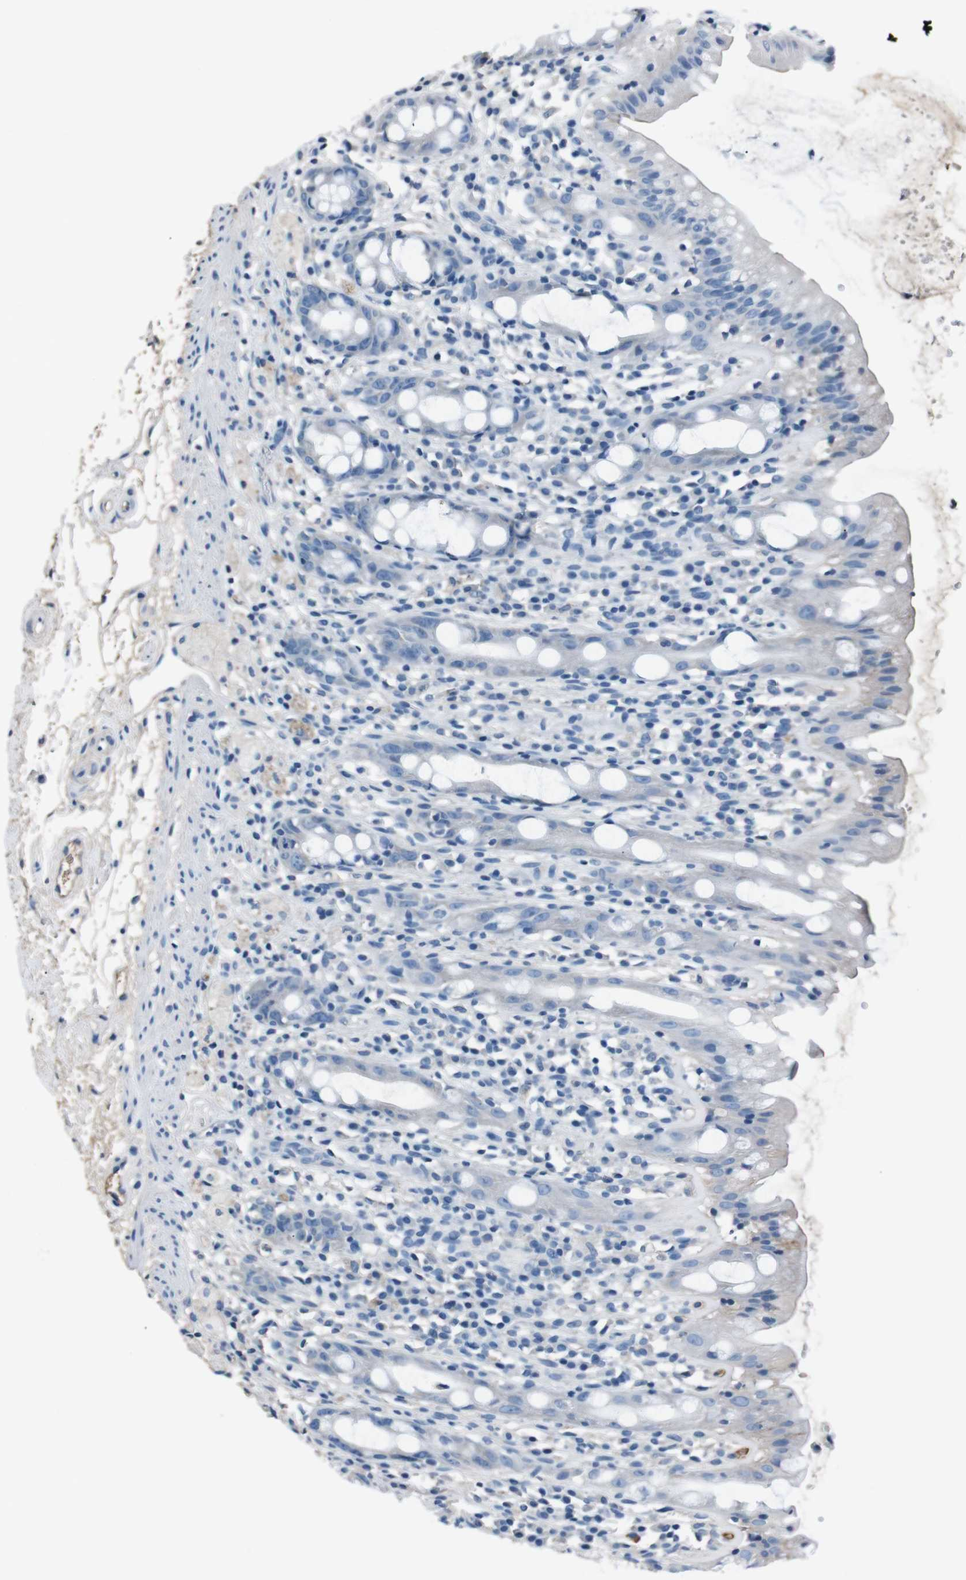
{"staining": {"intensity": "negative", "quantity": "none", "location": "none"}, "tissue": "rectum", "cell_type": "Glandular cells", "image_type": "normal", "snomed": [{"axis": "morphology", "description": "Normal tissue, NOS"}, {"axis": "topography", "description": "Rectum"}], "caption": "The immunohistochemistry (IHC) micrograph has no significant staining in glandular cells of rectum.", "gene": "LEP", "patient": {"sex": "male", "age": 44}}